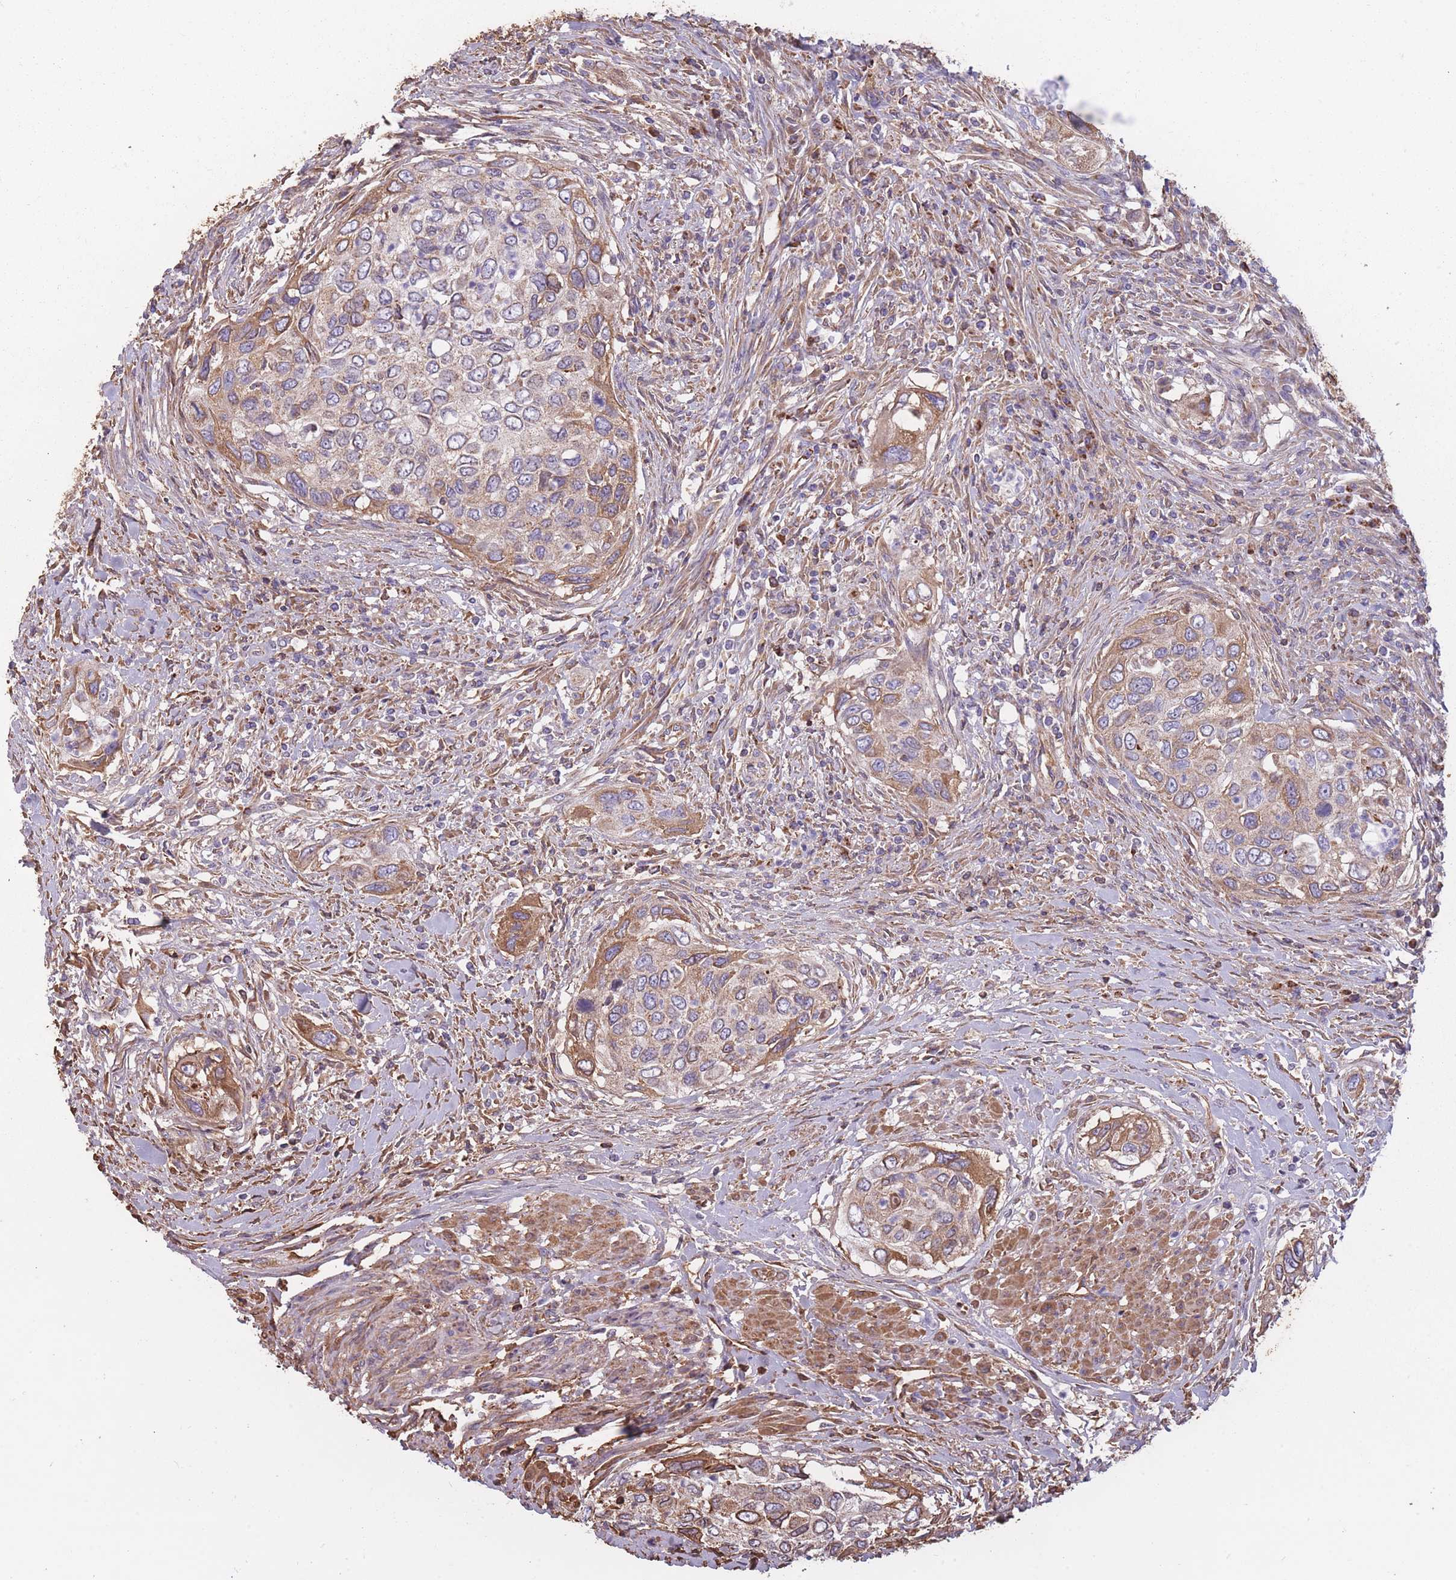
{"staining": {"intensity": "moderate", "quantity": "<25%", "location": "cytoplasmic/membranous"}, "tissue": "urothelial cancer", "cell_type": "Tumor cells", "image_type": "cancer", "snomed": [{"axis": "morphology", "description": "Urothelial carcinoma, High grade"}, {"axis": "topography", "description": "Urinary bladder"}], "caption": "The micrograph exhibits immunohistochemical staining of urothelial cancer. There is moderate cytoplasmic/membranous staining is identified in about <25% of tumor cells. The staining is performed using DAB (3,3'-diaminobenzidine) brown chromogen to label protein expression. The nuclei are counter-stained blue using hematoxylin.", "gene": "KAT2A", "patient": {"sex": "female", "age": 60}}